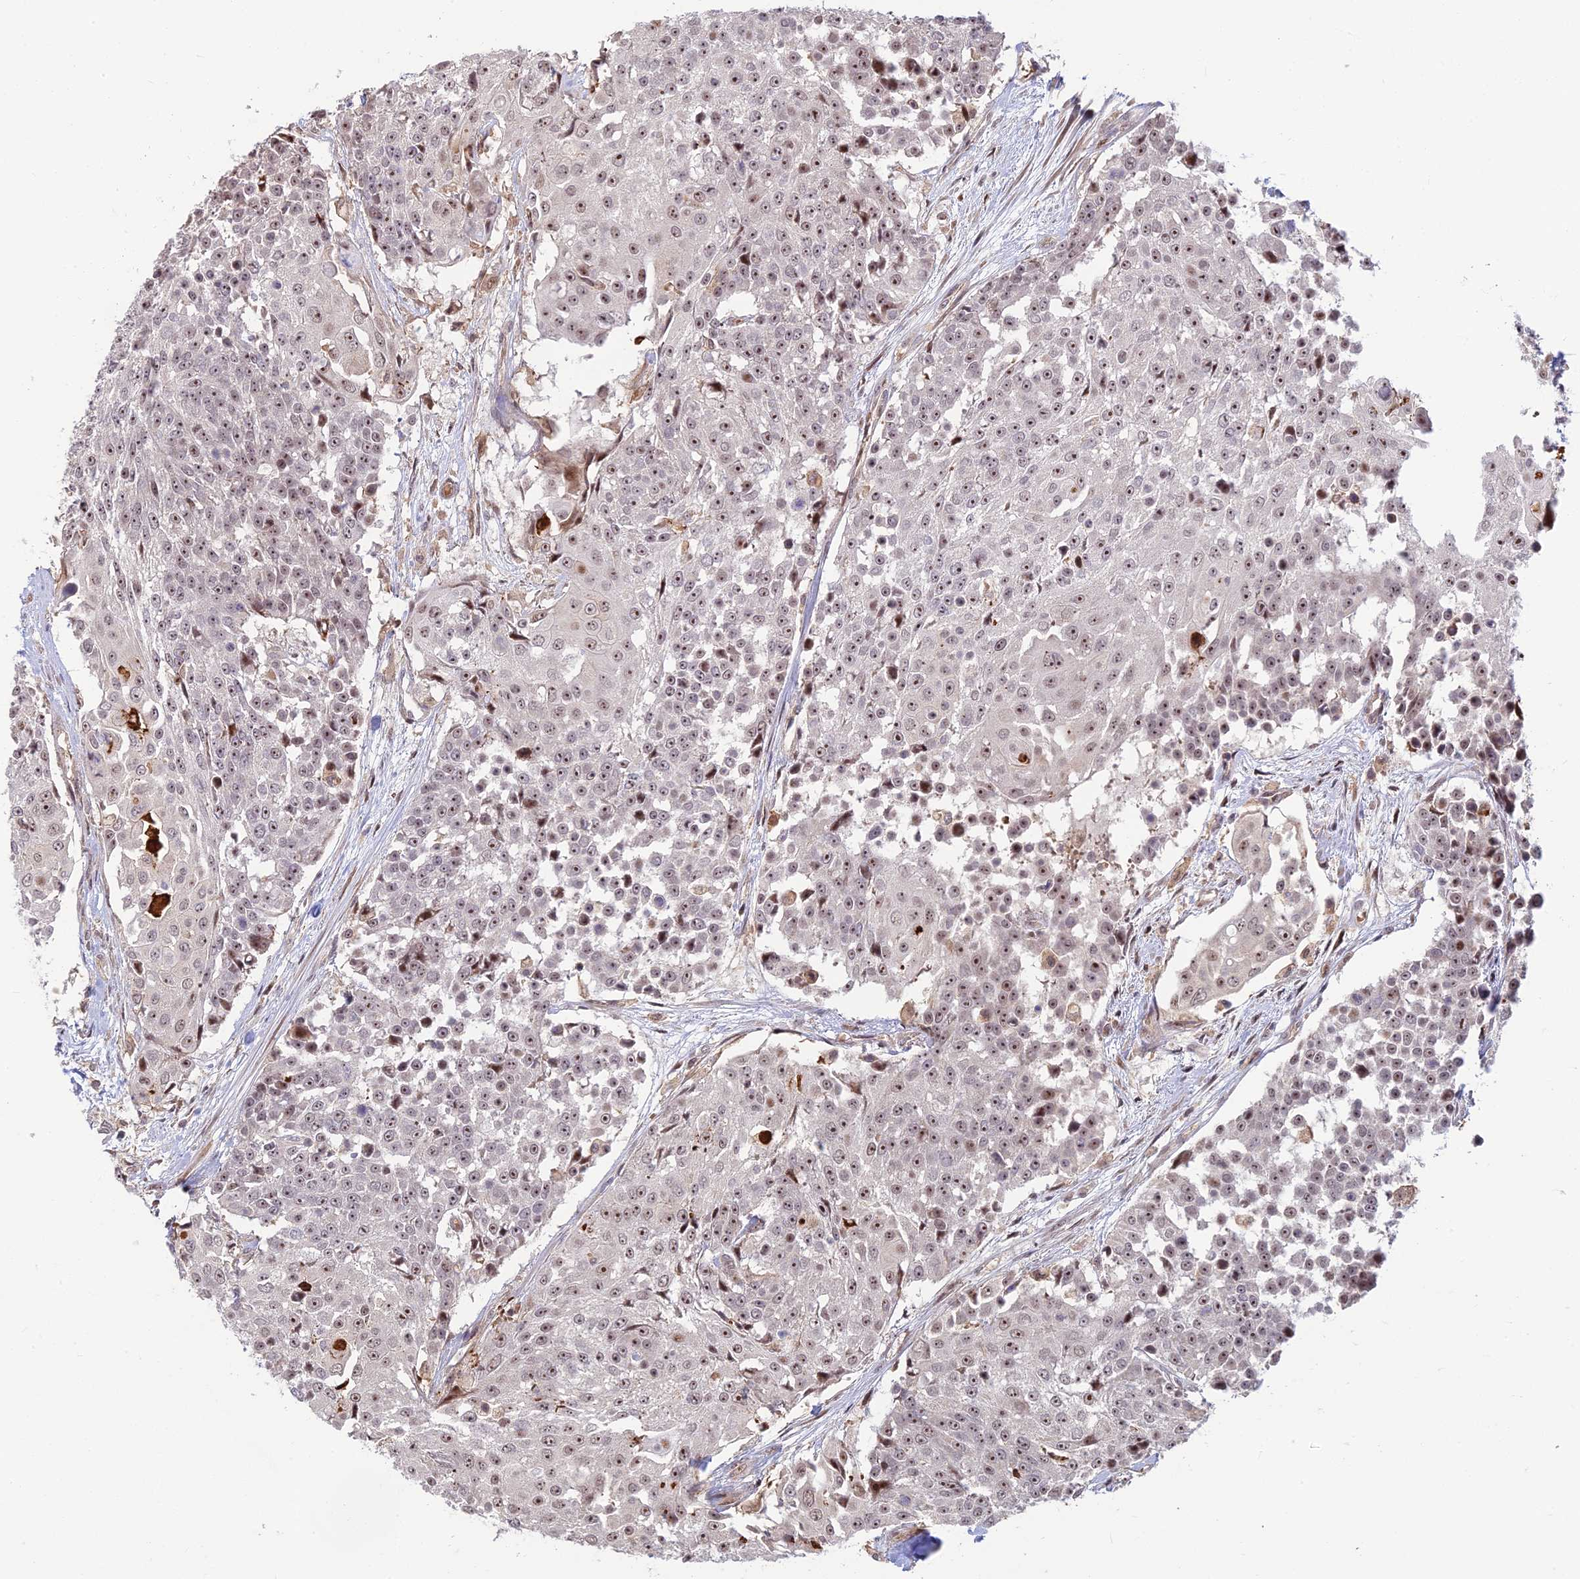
{"staining": {"intensity": "moderate", "quantity": "25%-75%", "location": "nuclear"}, "tissue": "urothelial cancer", "cell_type": "Tumor cells", "image_type": "cancer", "snomed": [{"axis": "morphology", "description": "Urothelial carcinoma, High grade"}, {"axis": "topography", "description": "Urinary bladder"}], "caption": "Tumor cells show medium levels of moderate nuclear expression in about 25%-75% of cells in human high-grade urothelial carcinoma.", "gene": "UFSP2", "patient": {"sex": "female", "age": 63}}